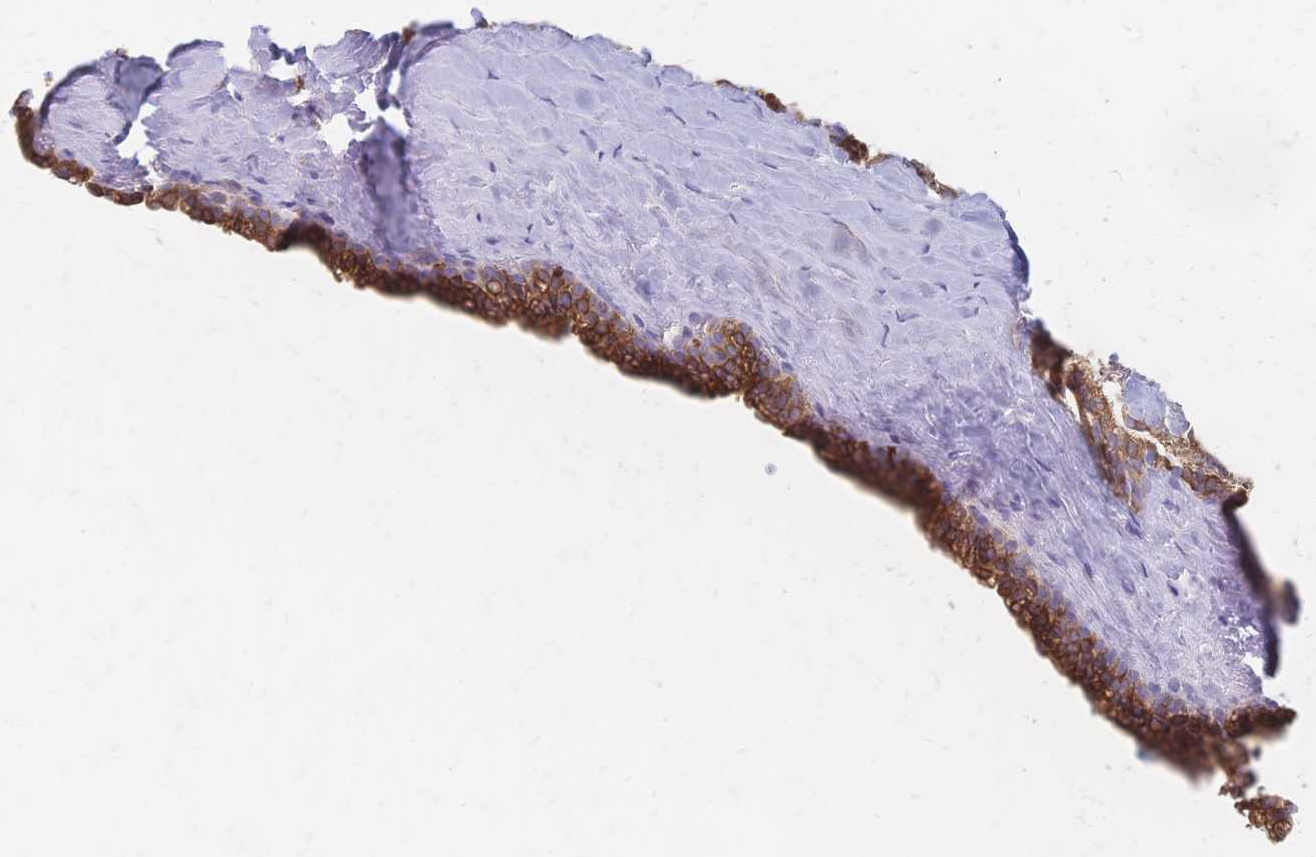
{"staining": {"intensity": "strong", "quantity": "25%-75%", "location": "cytoplasmic/membranous"}, "tissue": "seminal vesicle", "cell_type": "Glandular cells", "image_type": "normal", "snomed": [{"axis": "morphology", "description": "Normal tissue, NOS"}, {"axis": "topography", "description": "Seminal veicle"}], "caption": "Seminal vesicle was stained to show a protein in brown. There is high levels of strong cytoplasmic/membranous positivity in approximately 25%-75% of glandular cells.", "gene": "CYB5A", "patient": {"sex": "male", "age": 47}}